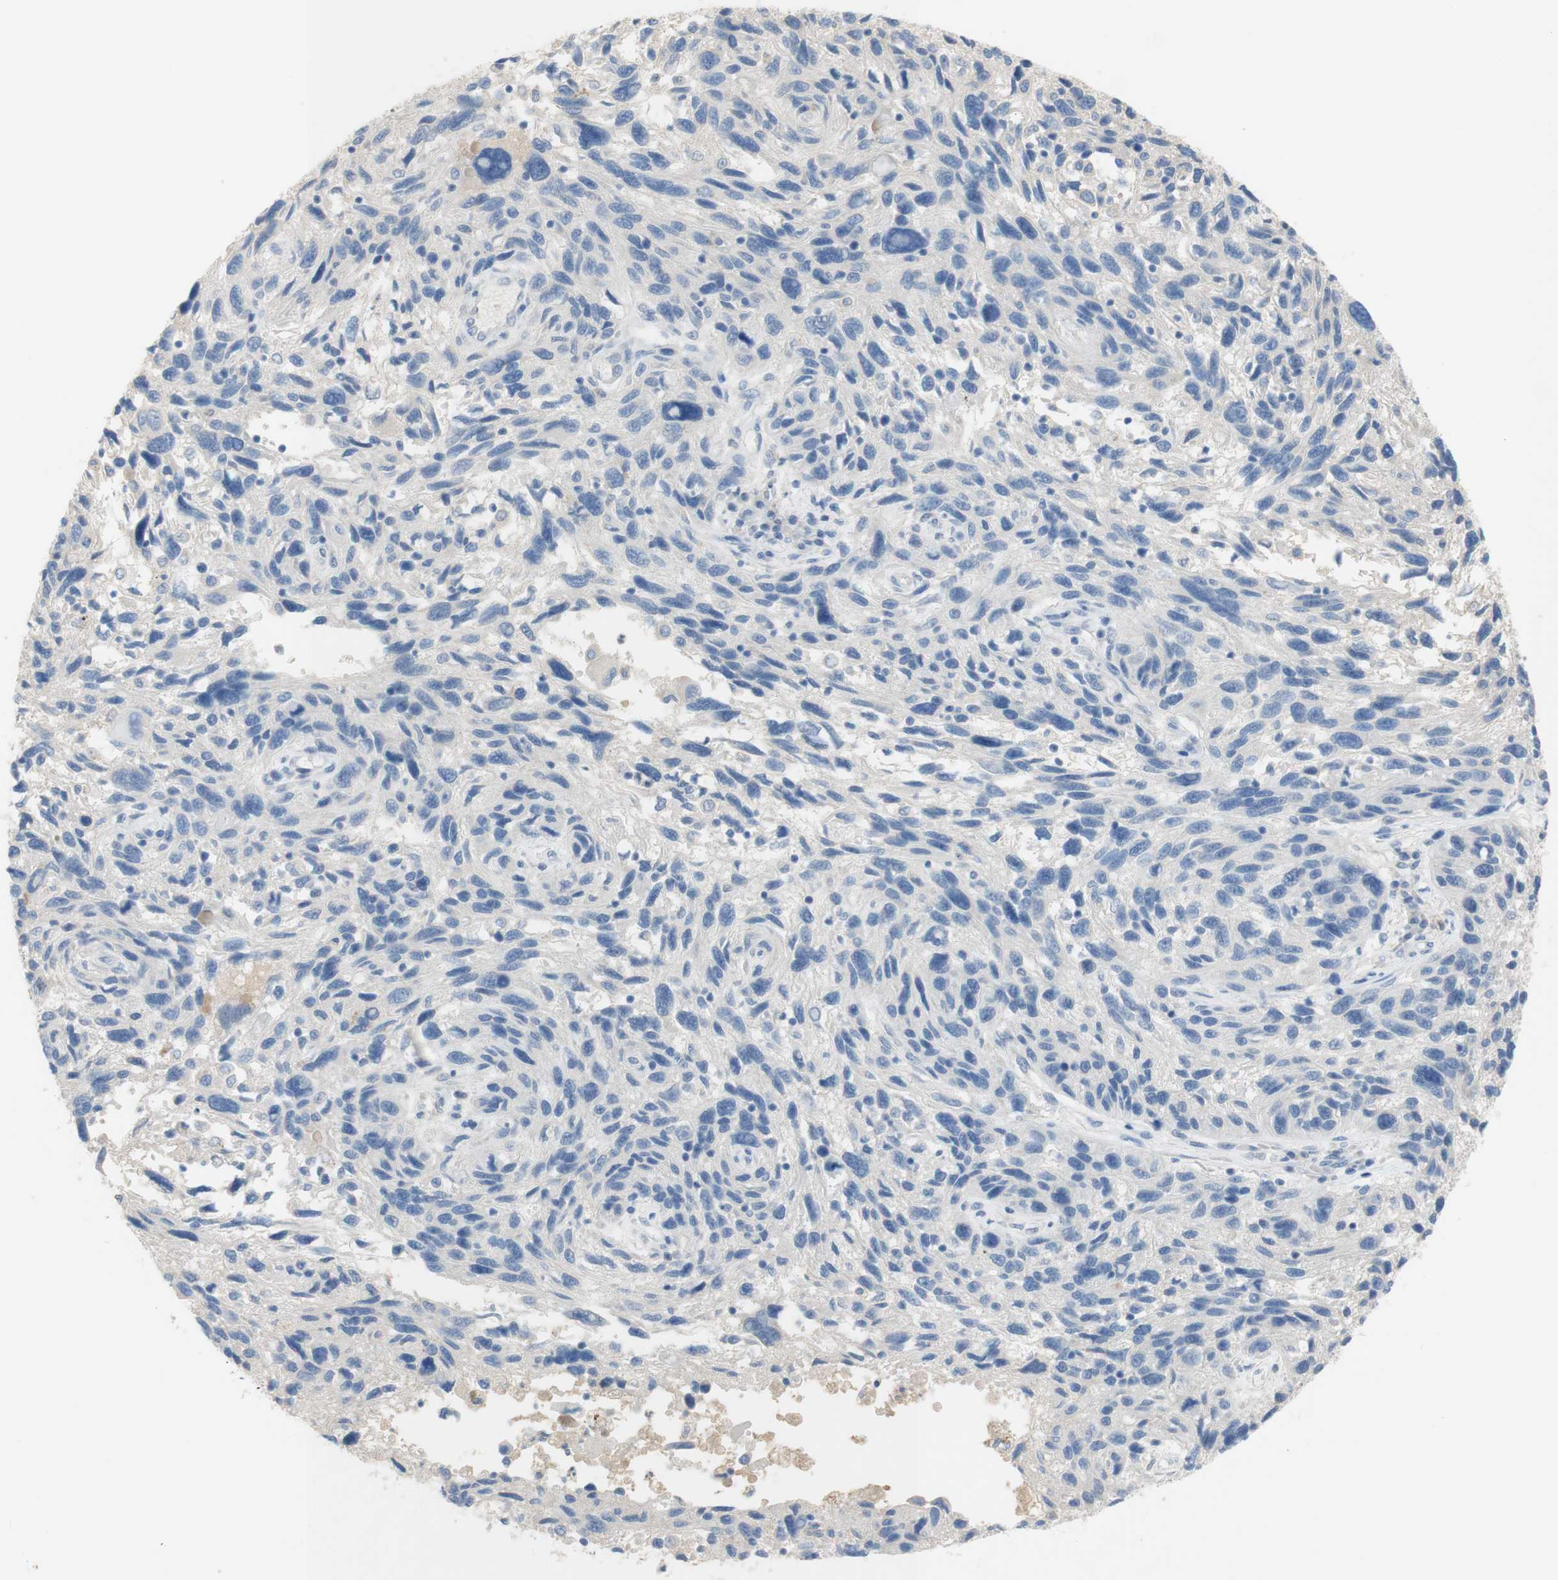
{"staining": {"intensity": "negative", "quantity": "none", "location": "none"}, "tissue": "melanoma", "cell_type": "Tumor cells", "image_type": "cancer", "snomed": [{"axis": "morphology", "description": "Malignant melanoma, NOS"}, {"axis": "topography", "description": "Skin"}], "caption": "Tumor cells are negative for protein expression in human malignant melanoma.", "gene": "SELENBP1", "patient": {"sex": "male", "age": 53}}